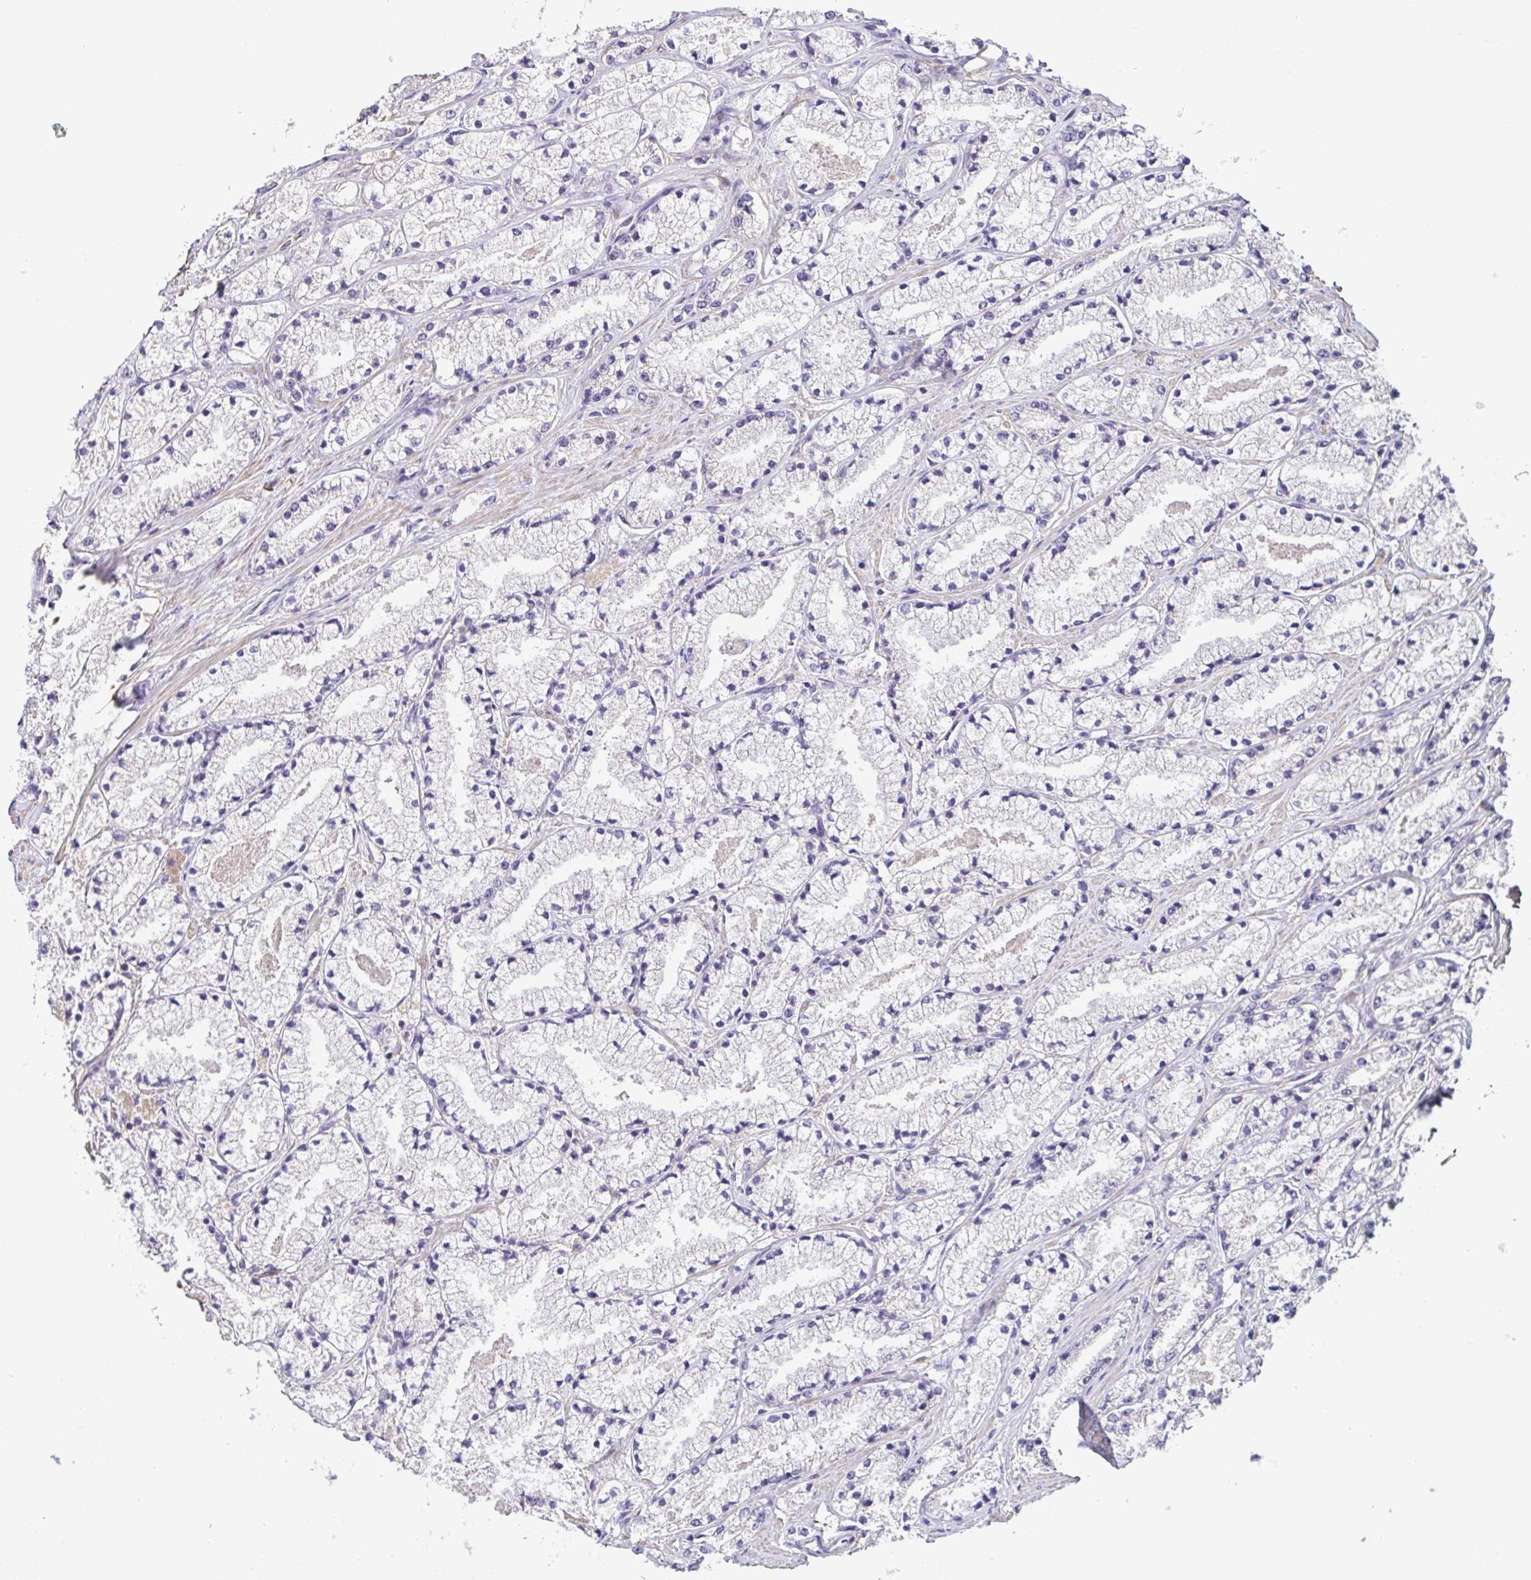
{"staining": {"intensity": "negative", "quantity": "none", "location": "none"}, "tissue": "prostate cancer", "cell_type": "Tumor cells", "image_type": "cancer", "snomed": [{"axis": "morphology", "description": "Adenocarcinoma, High grade"}, {"axis": "topography", "description": "Prostate"}], "caption": "The image displays no significant positivity in tumor cells of prostate cancer (high-grade adenocarcinoma).", "gene": "ACTRT2", "patient": {"sex": "male", "age": 63}}